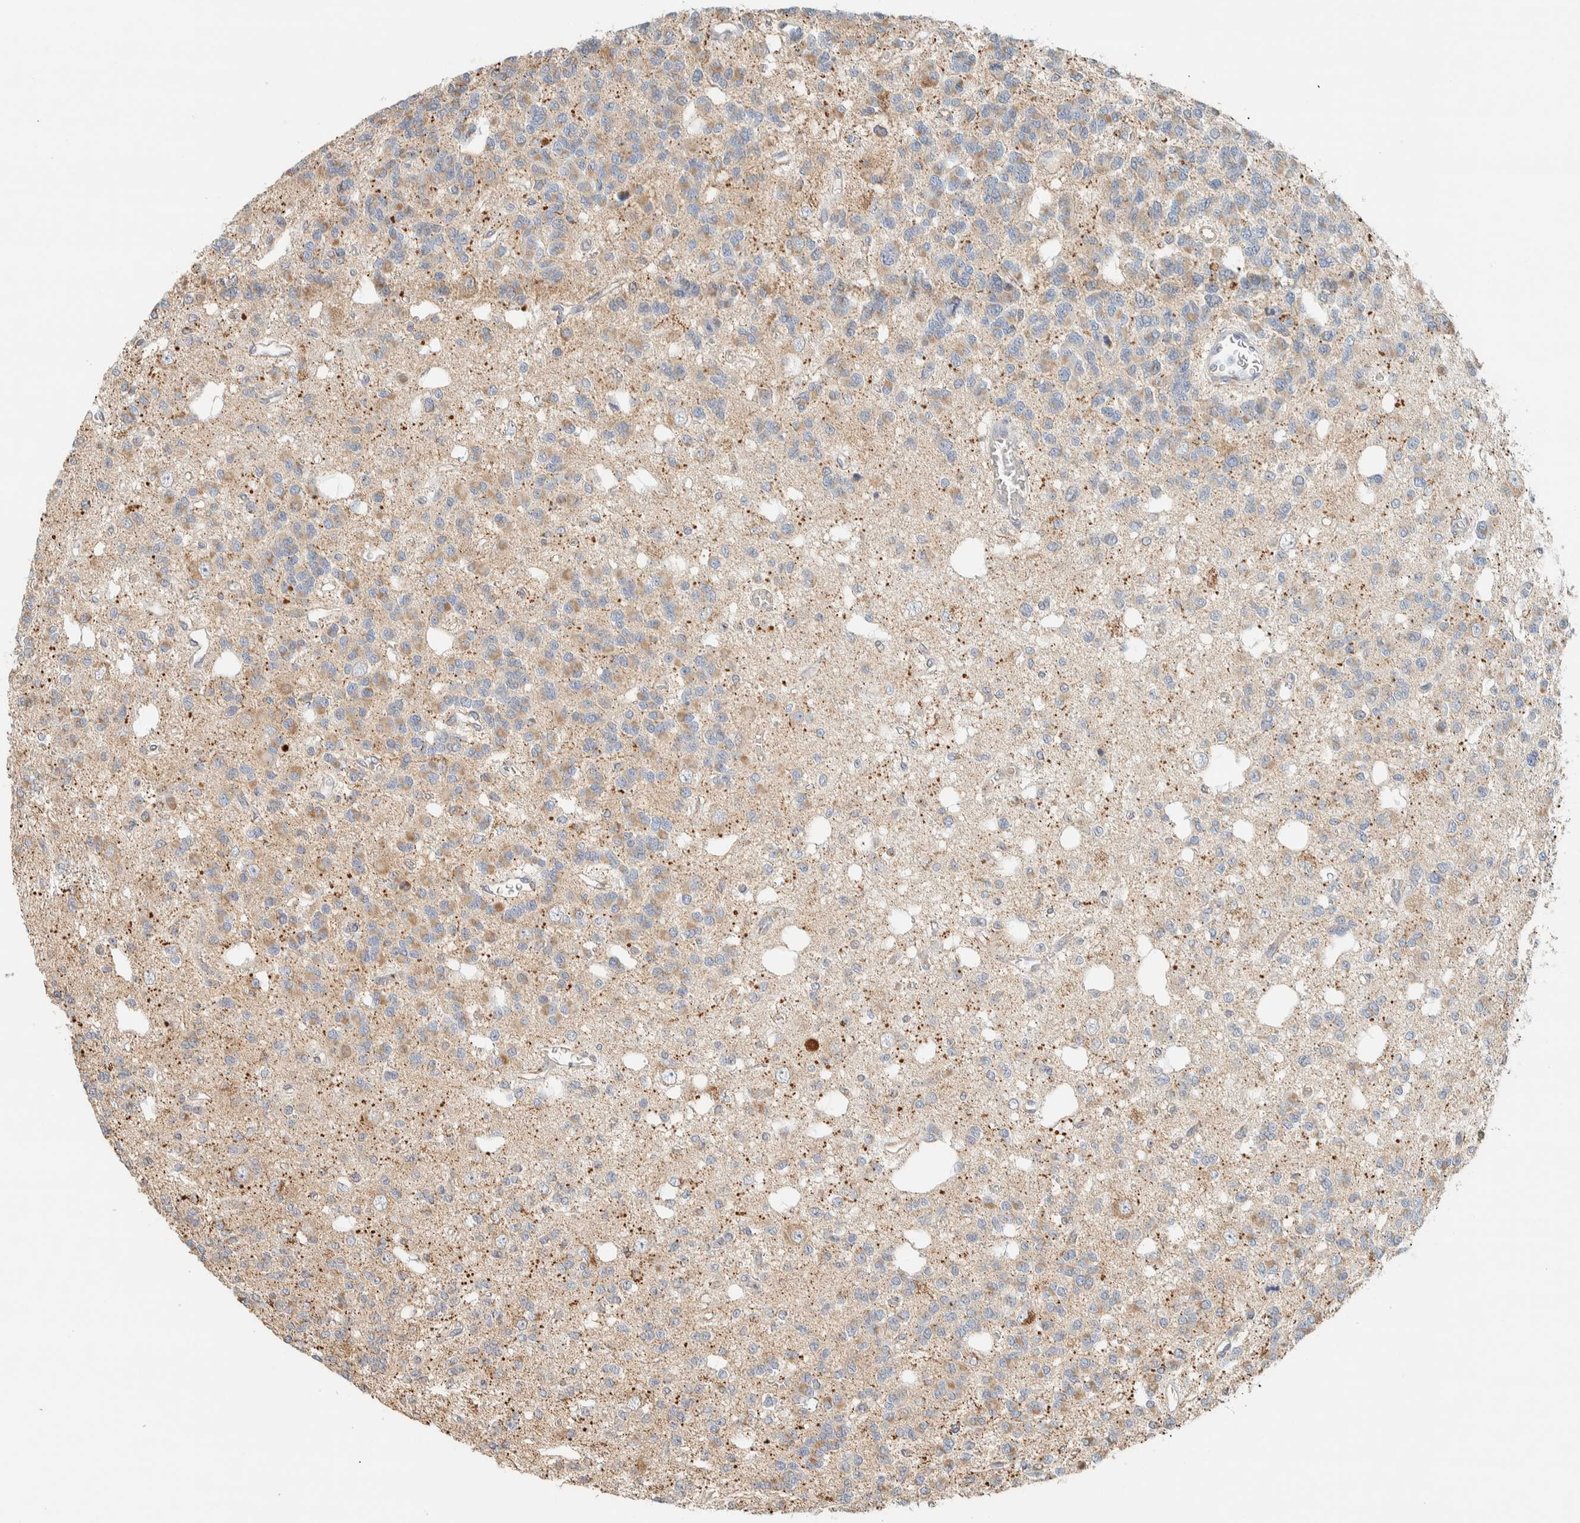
{"staining": {"intensity": "moderate", "quantity": "<25%", "location": "cytoplasmic/membranous"}, "tissue": "glioma", "cell_type": "Tumor cells", "image_type": "cancer", "snomed": [{"axis": "morphology", "description": "Glioma, malignant, Low grade"}, {"axis": "topography", "description": "Brain"}], "caption": "Protein analysis of malignant glioma (low-grade) tissue exhibits moderate cytoplasmic/membranous staining in approximately <25% of tumor cells.", "gene": "RAB11FIP1", "patient": {"sex": "male", "age": 38}}